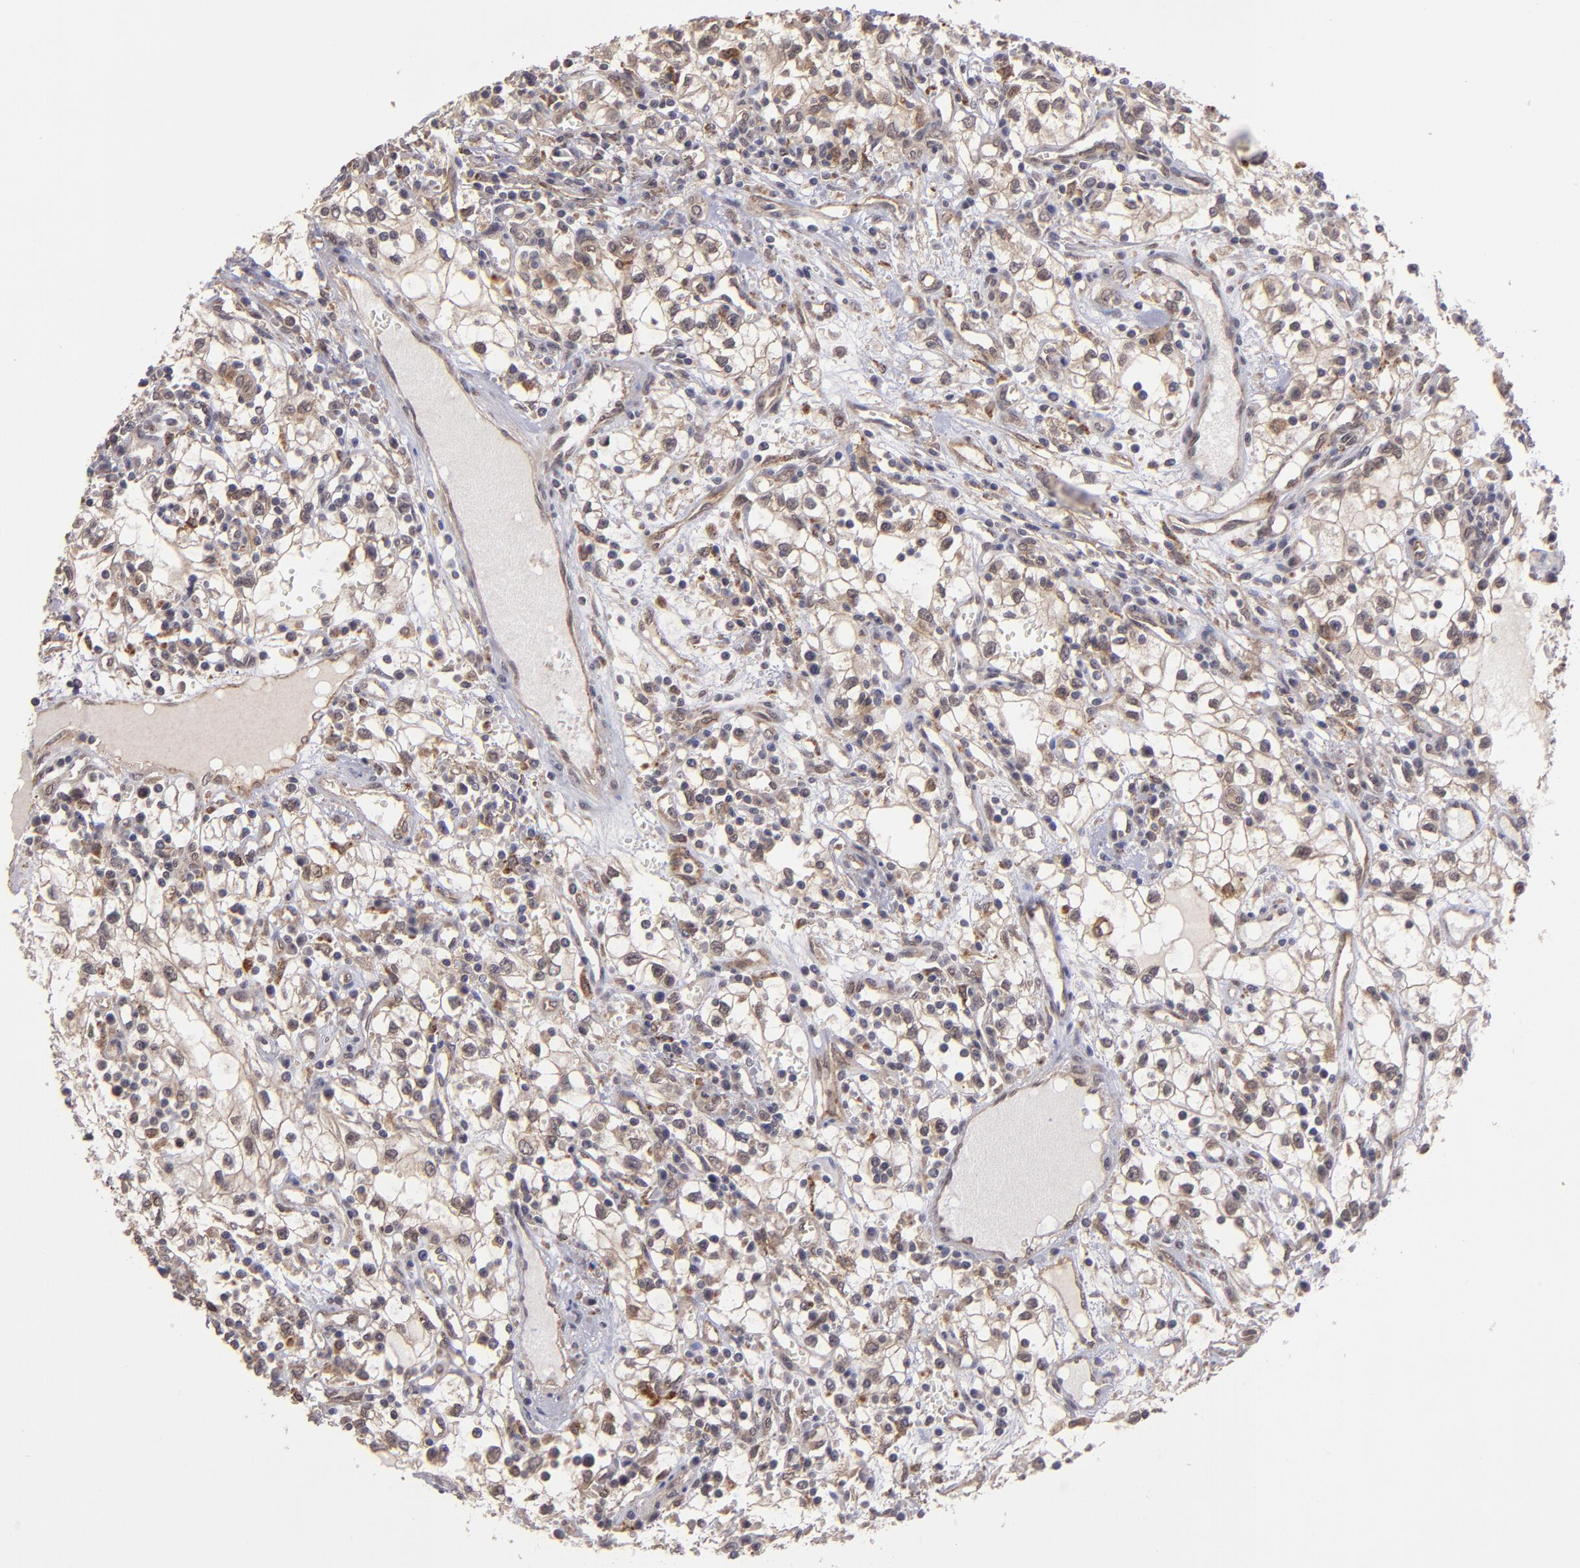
{"staining": {"intensity": "weak", "quantity": "25%-75%", "location": "cytoplasmic/membranous"}, "tissue": "renal cancer", "cell_type": "Tumor cells", "image_type": "cancer", "snomed": [{"axis": "morphology", "description": "Adenocarcinoma, NOS"}, {"axis": "topography", "description": "Kidney"}], "caption": "Protein expression analysis of adenocarcinoma (renal) displays weak cytoplasmic/membranous positivity in about 25%-75% of tumor cells.", "gene": "SIPA1L1", "patient": {"sex": "male", "age": 82}}